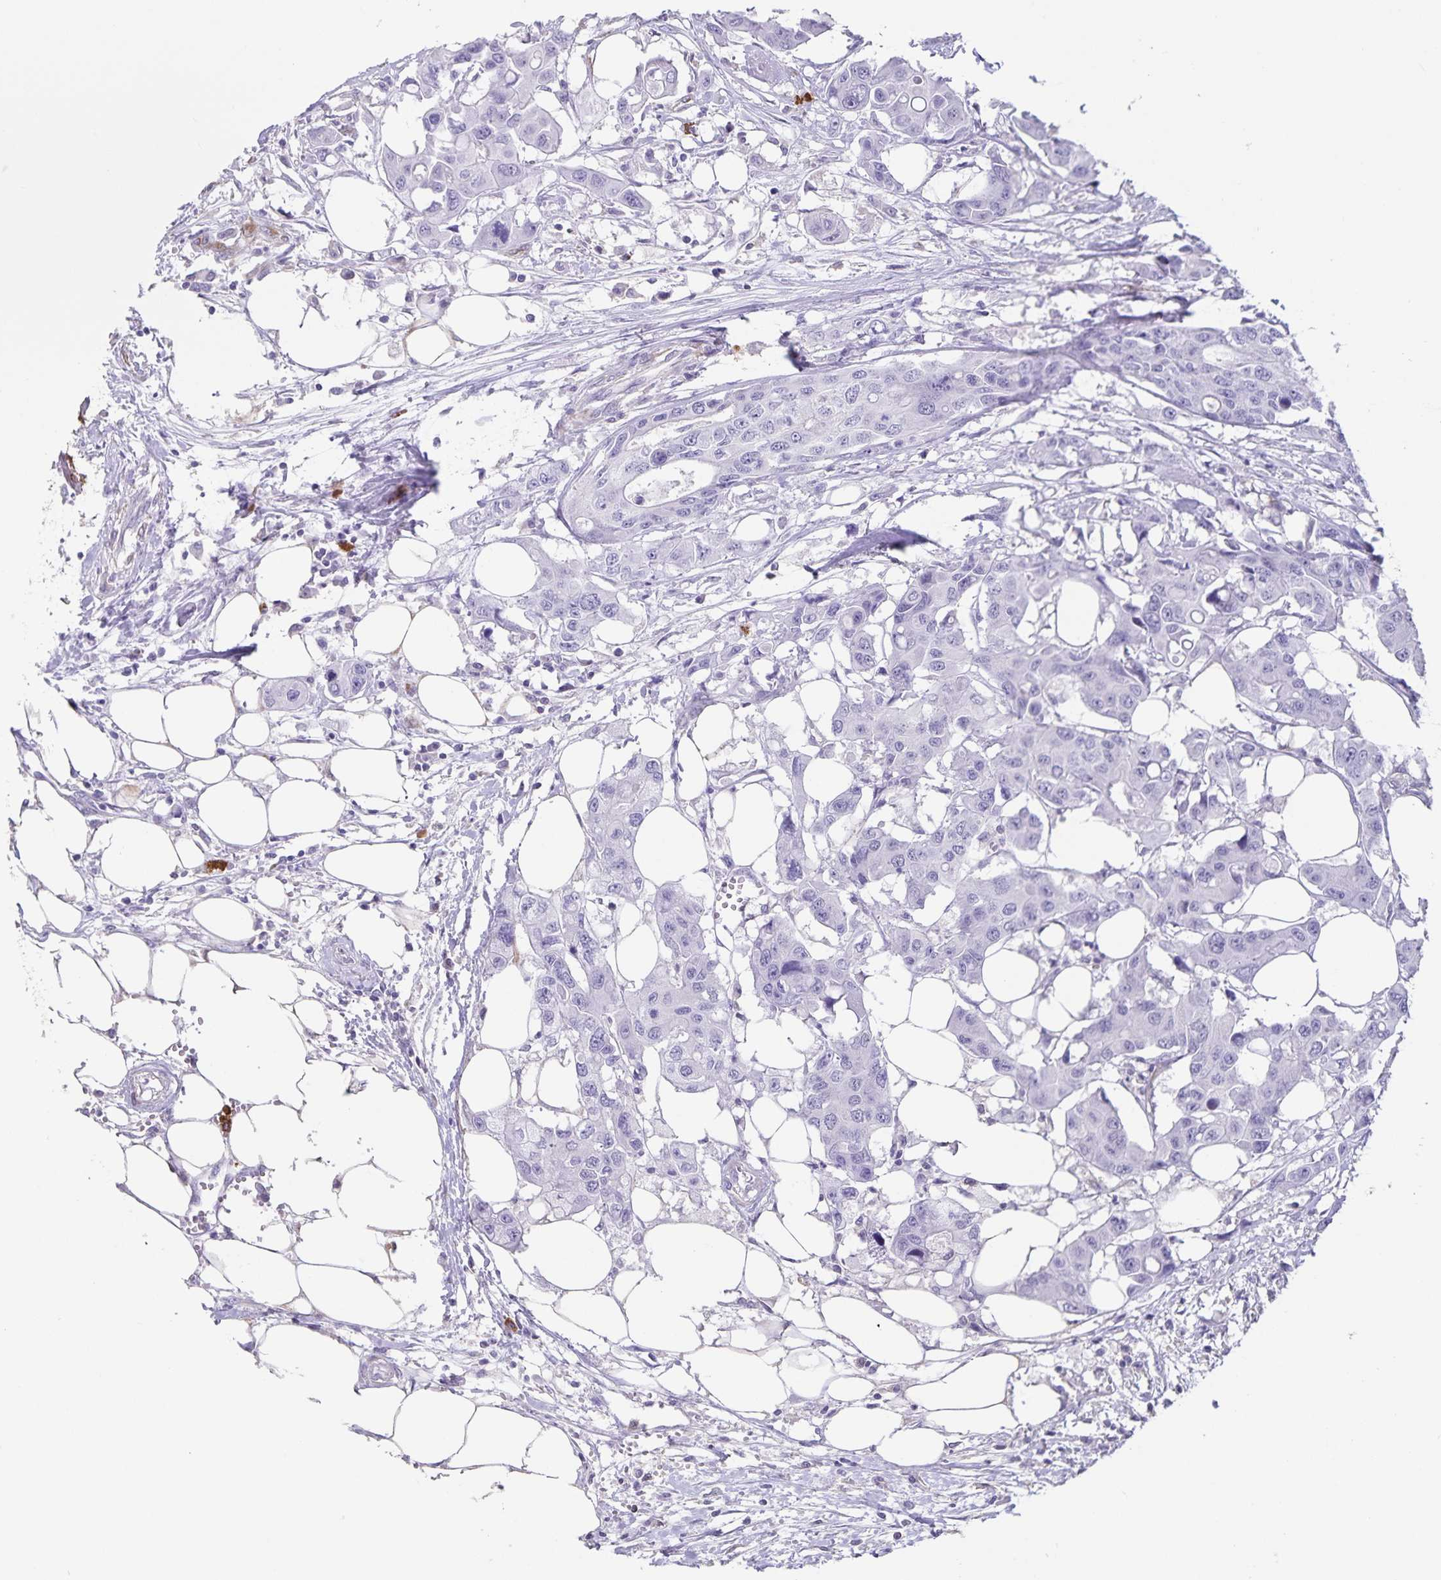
{"staining": {"intensity": "negative", "quantity": "none", "location": "none"}, "tissue": "colorectal cancer", "cell_type": "Tumor cells", "image_type": "cancer", "snomed": [{"axis": "morphology", "description": "Adenocarcinoma, NOS"}, {"axis": "topography", "description": "Colon"}], "caption": "An IHC photomicrograph of colorectal cancer is shown. There is no staining in tumor cells of colorectal cancer. The staining was performed using DAB (3,3'-diaminobenzidine) to visualize the protein expression in brown, while the nuclei were stained in blue with hematoxylin (Magnification: 20x).", "gene": "SYNM", "patient": {"sex": "male", "age": 77}}